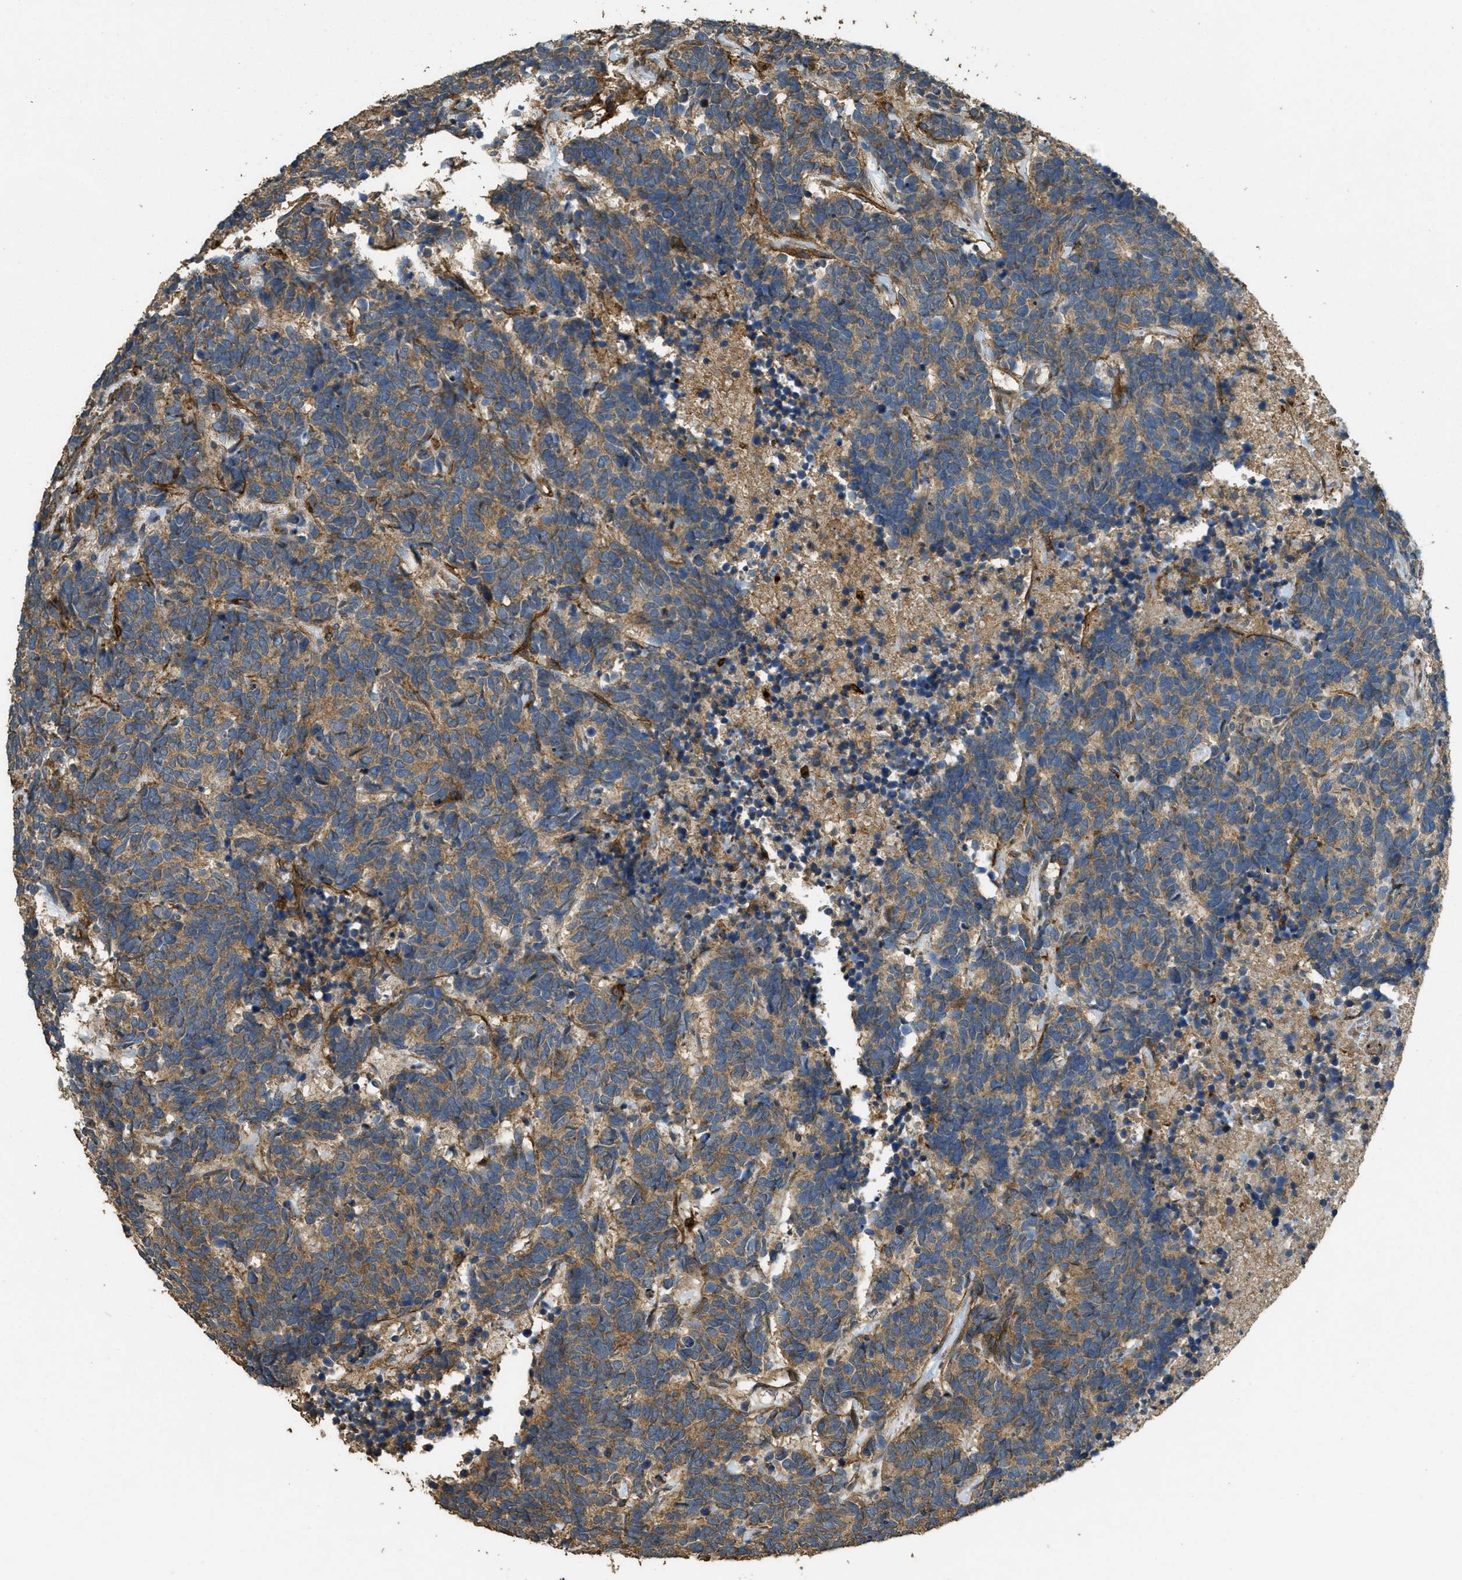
{"staining": {"intensity": "moderate", "quantity": ">75%", "location": "cytoplasmic/membranous"}, "tissue": "carcinoid", "cell_type": "Tumor cells", "image_type": "cancer", "snomed": [{"axis": "morphology", "description": "Carcinoma, NOS"}, {"axis": "morphology", "description": "Carcinoid, malignant, NOS"}, {"axis": "topography", "description": "Urinary bladder"}], "caption": "High-magnification brightfield microscopy of carcinoma stained with DAB (3,3'-diaminobenzidine) (brown) and counterstained with hematoxylin (blue). tumor cells exhibit moderate cytoplasmic/membranous staining is present in about>75% of cells.", "gene": "CD276", "patient": {"sex": "male", "age": 57}}